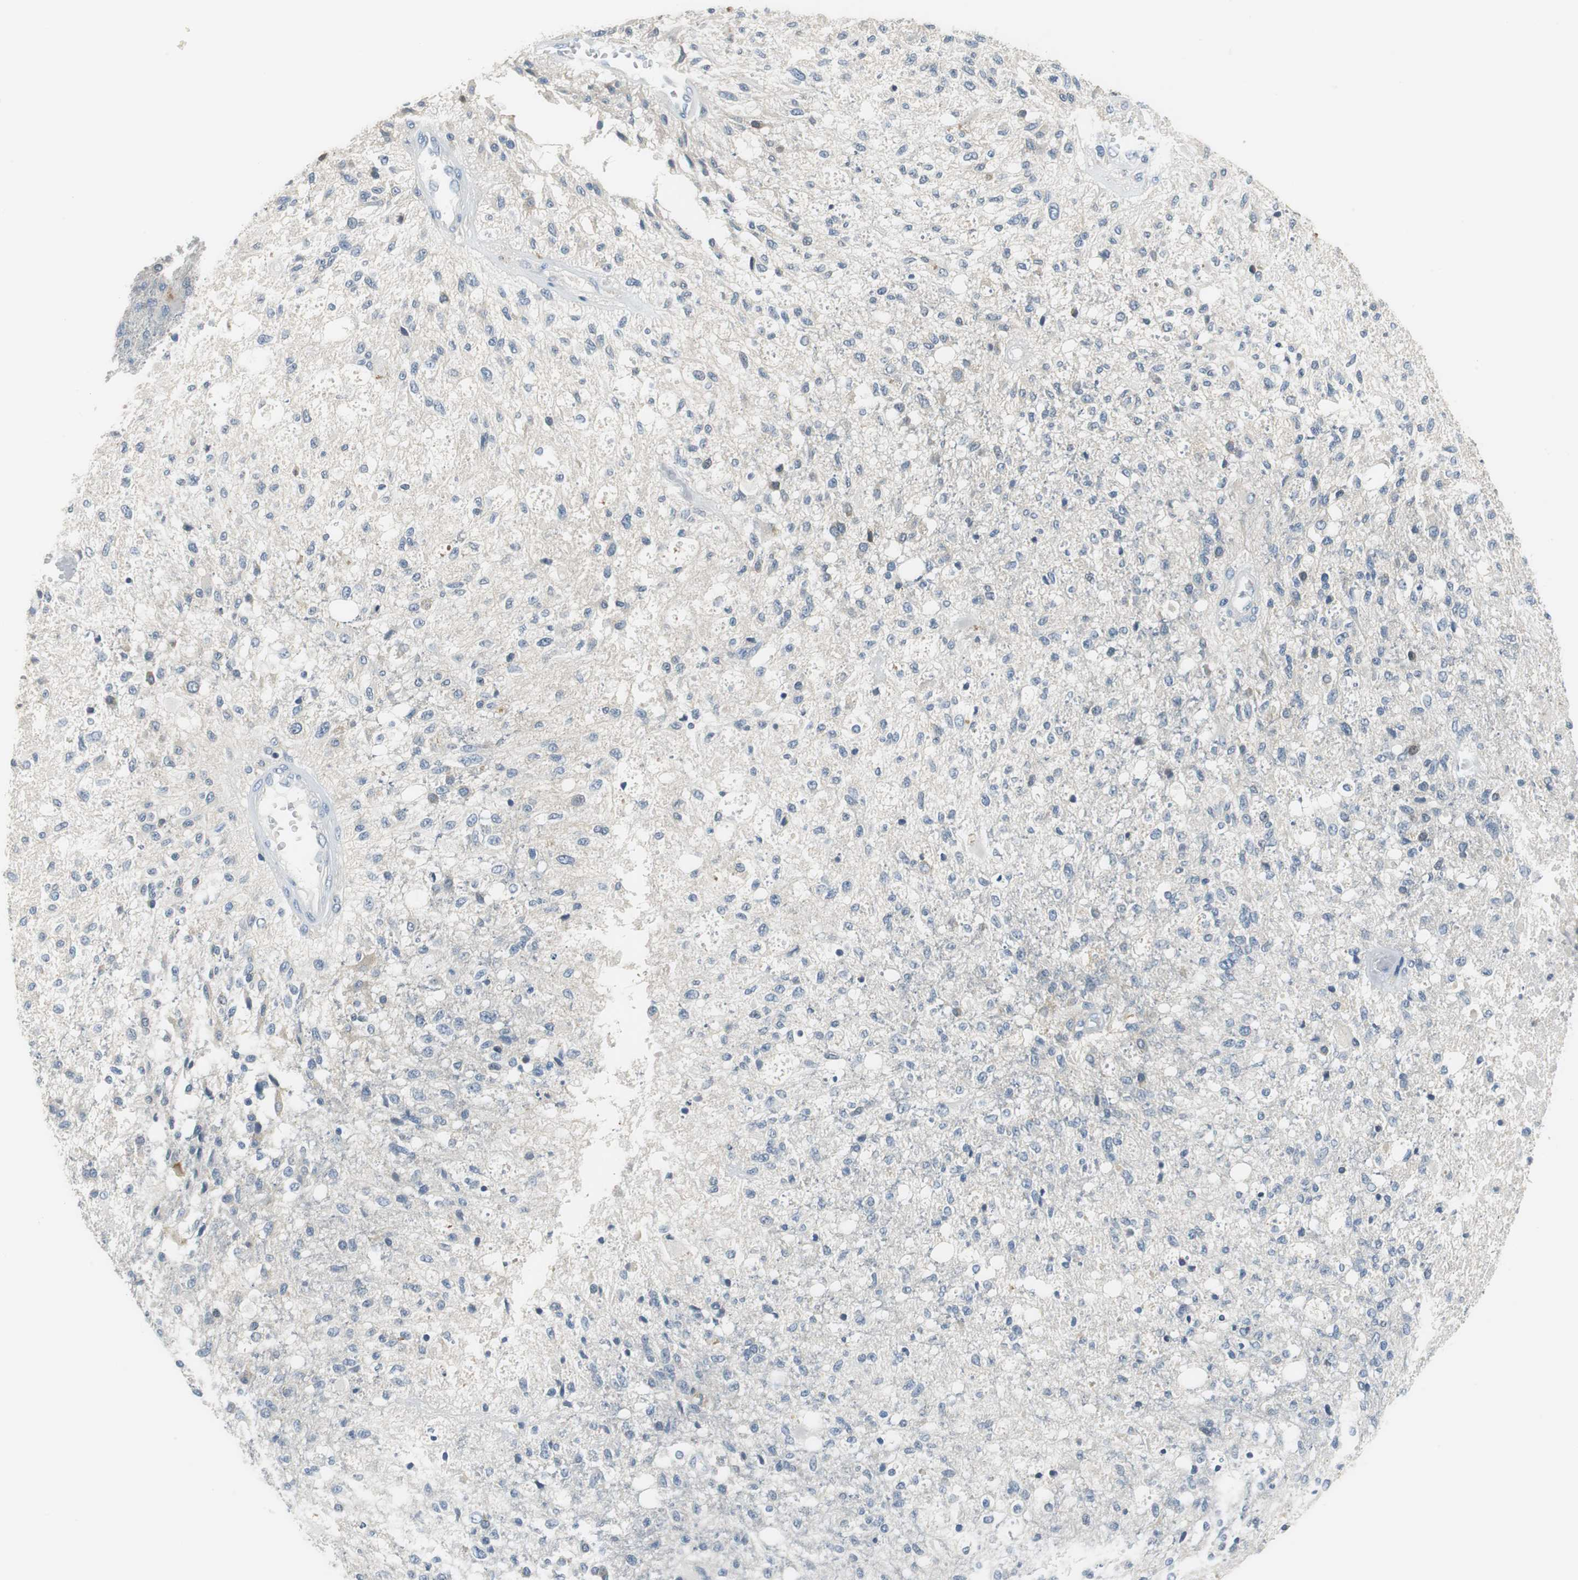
{"staining": {"intensity": "weak", "quantity": "<25%", "location": "cytoplasmic/membranous"}, "tissue": "glioma", "cell_type": "Tumor cells", "image_type": "cancer", "snomed": [{"axis": "morphology", "description": "Normal tissue, NOS"}, {"axis": "morphology", "description": "Glioma, malignant, High grade"}, {"axis": "topography", "description": "Cerebral cortex"}], "caption": "Immunohistochemistry (IHC) of human malignant high-grade glioma reveals no expression in tumor cells.", "gene": "GLCCI1", "patient": {"sex": "male", "age": 77}}